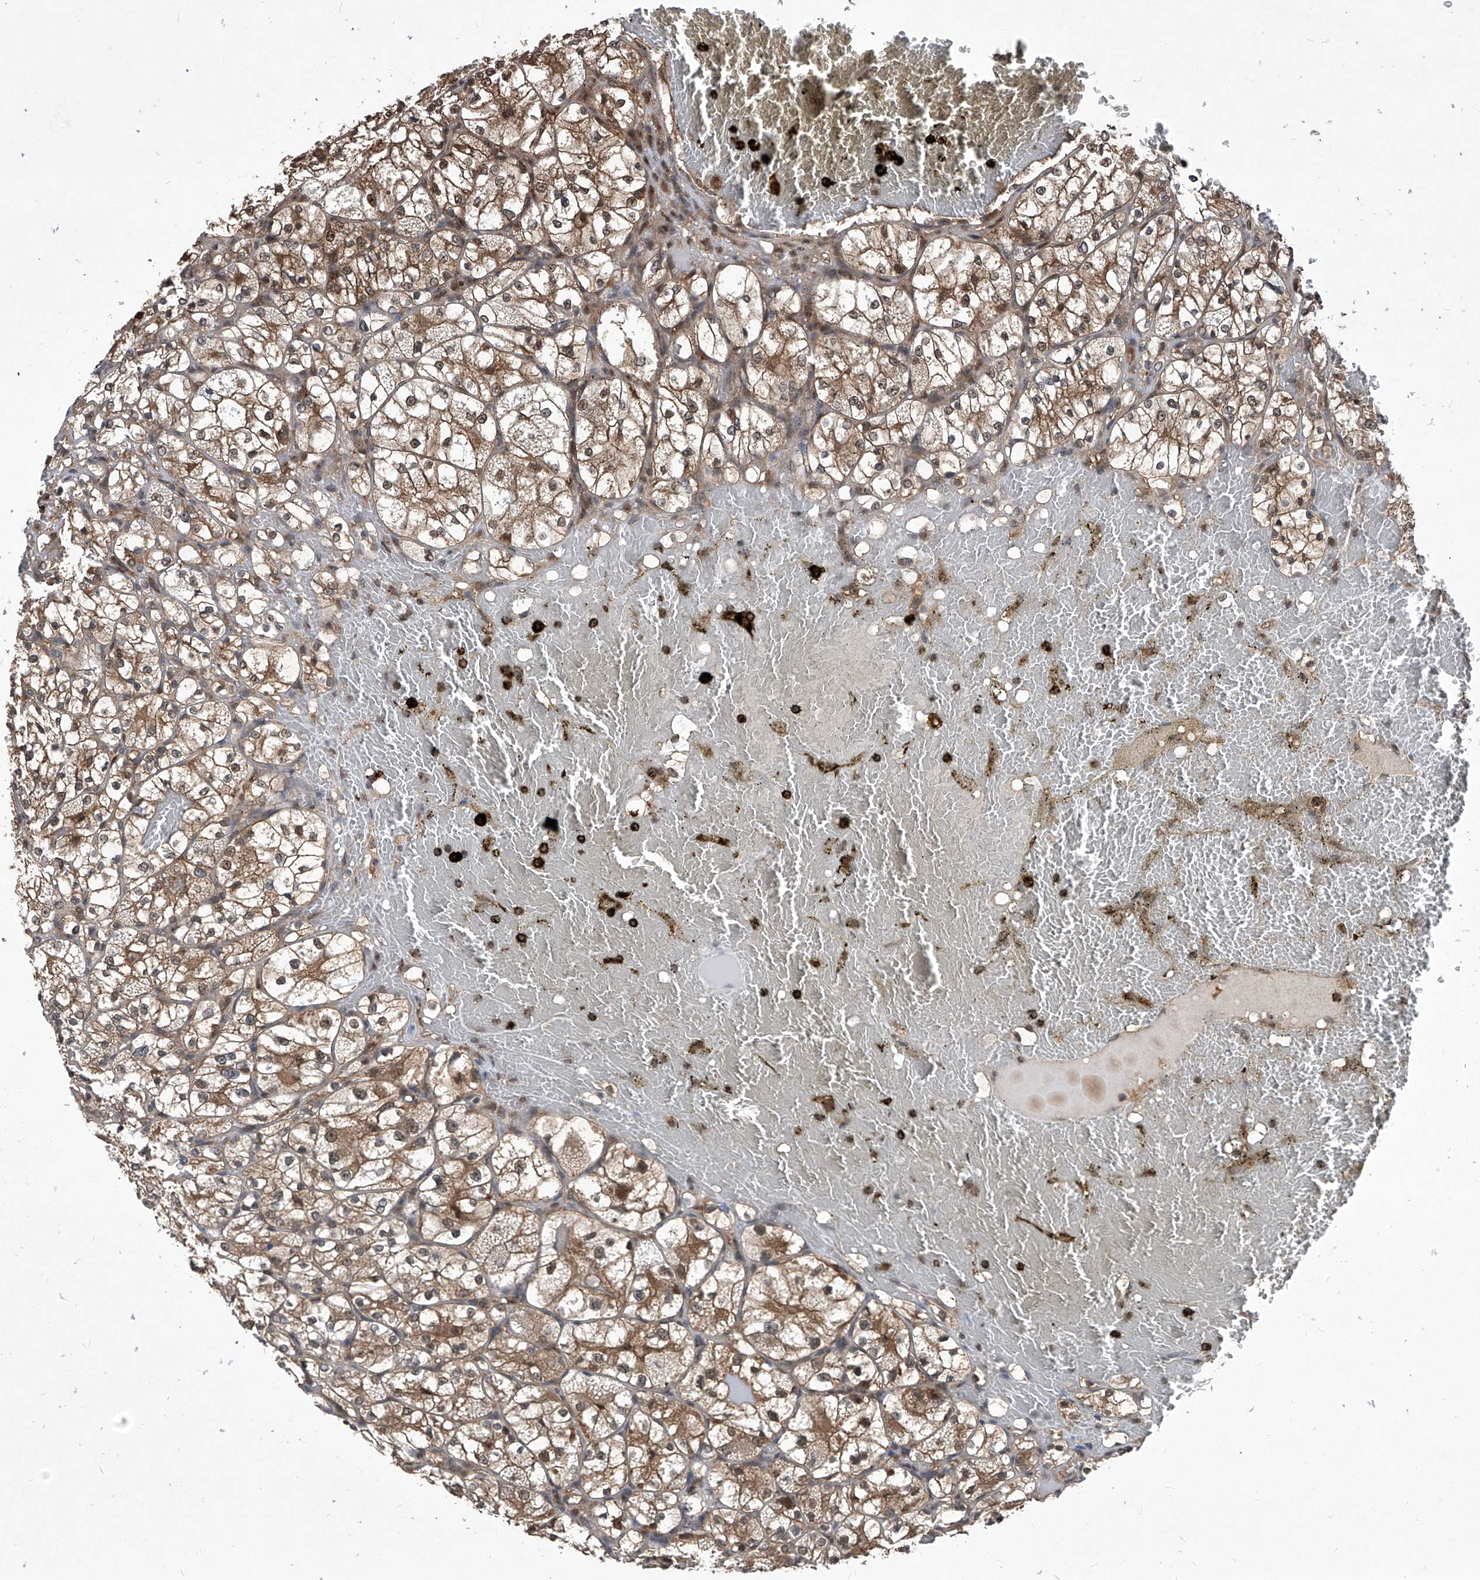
{"staining": {"intensity": "moderate", "quantity": ">75%", "location": "cytoplasmic/membranous,nuclear"}, "tissue": "renal cancer", "cell_type": "Tumor cells", "image_type": "cancer", "snomed": [{"axis": "morphology", "description": "Adenocarcinoma, NOS"}, {"axis": "topography", "description": "Kidney"}], "caption": "IHC (DAB) staining of human adenocarcinoma (renal) reveals moderate cytoplasmic/membranous and nuclear protein positivity in approximately >75% of tumor cells.", "gene": "PSMB1", "patient": {"sex": "female", "age": 69}}